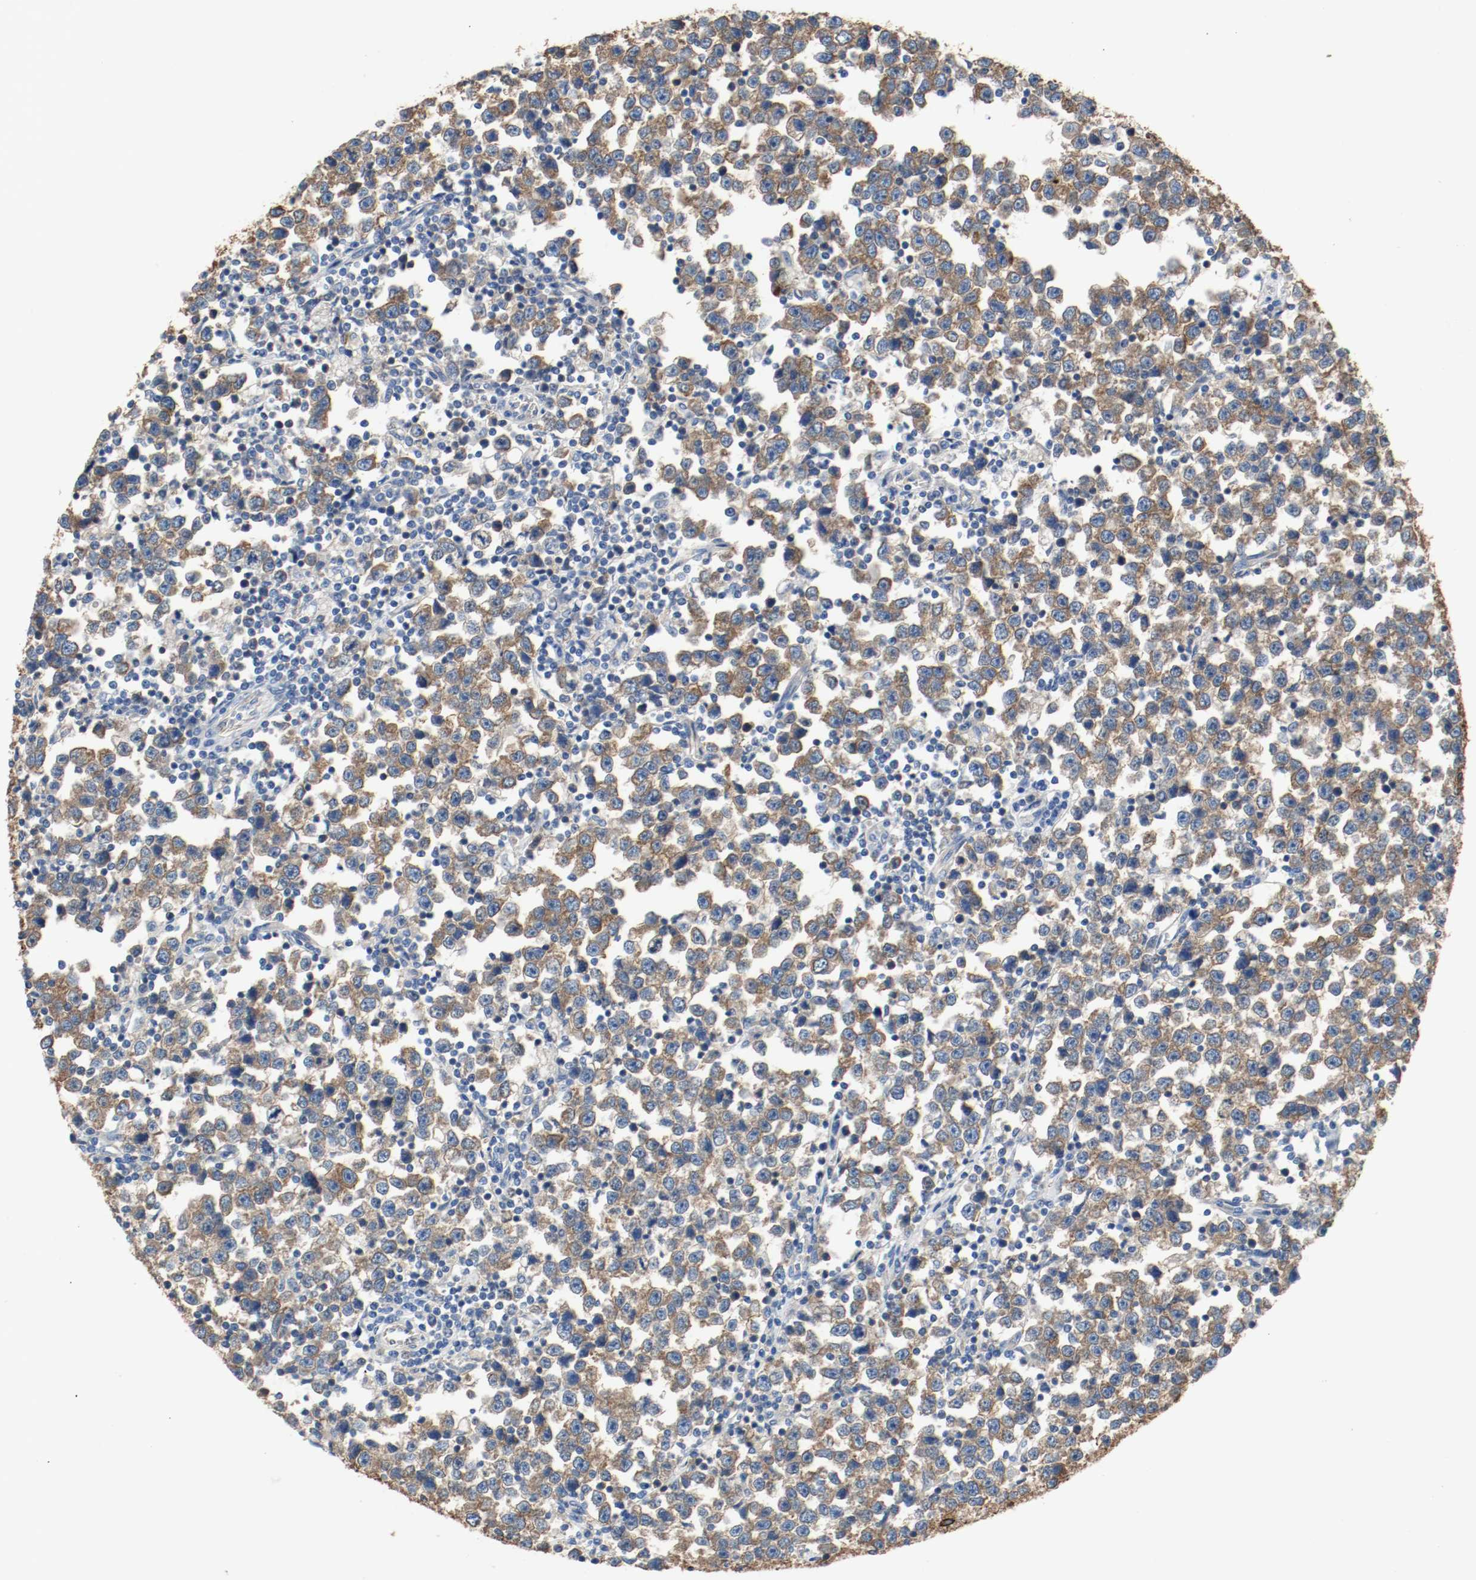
{"staining": {"intensity": "moderate", "quantity": ">75%", "location": "cytoplasmic/membranous"}, "tissue": "testis cancer", "cell_type": "Tumor cells", "image_type": "cancer", "snomed": [{"axis": "morphology", "description": "Seminoma, NOS"}, {"axis": "topography", "description": "Testis"}], "caption": "The histopathology image demonstrates staining of testis seminoma, revealing moderate cytoplasmic/membranous protein expression (brown color) within tumor cells.", "gene": "TUBA3D", "patient": {"sex": "male", "age": 43}}